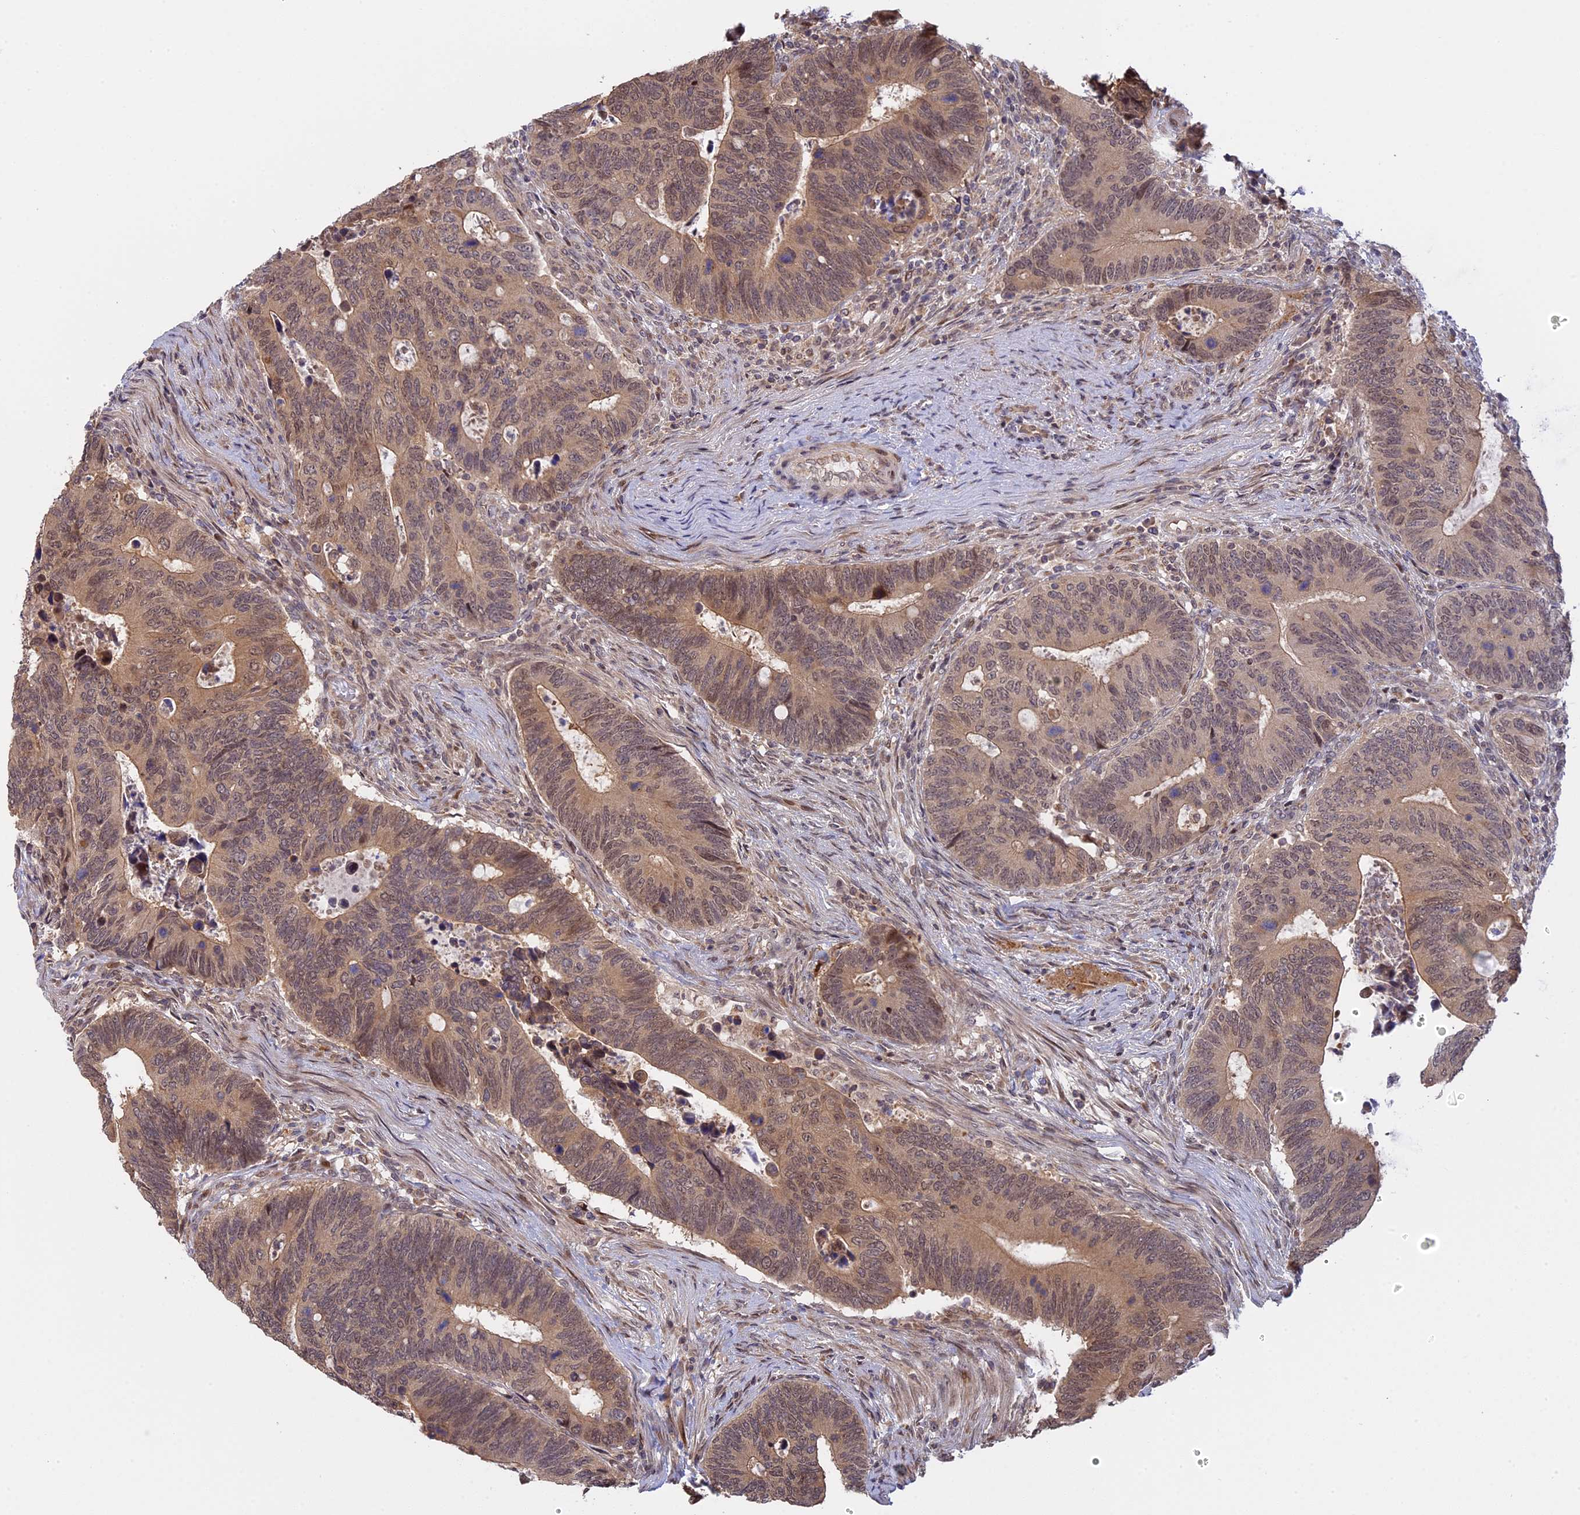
{"staining": {"intensity": "moderate", "quantity": ">75%", "location": "cytoplasmic/membranous,nuclear"}, "tissue": "colorectal cancer", "cell_type": "Tumor cells", "image_type": "cancer", "snomed": [{"axis": "morphology", "description": "Adenocarcinoma, NOS"}, {"axis": "topography", "description": "Colon"}], "caption": "Protein staining by immunohistochemistry (IHC) exhibits moderate cytoplasmic/membranous and nuclear positivity in about >75% of tumor cells in colorectal cancer.", "gene": "GSKIP", "patient": {"sex": "male", "age": 87}}